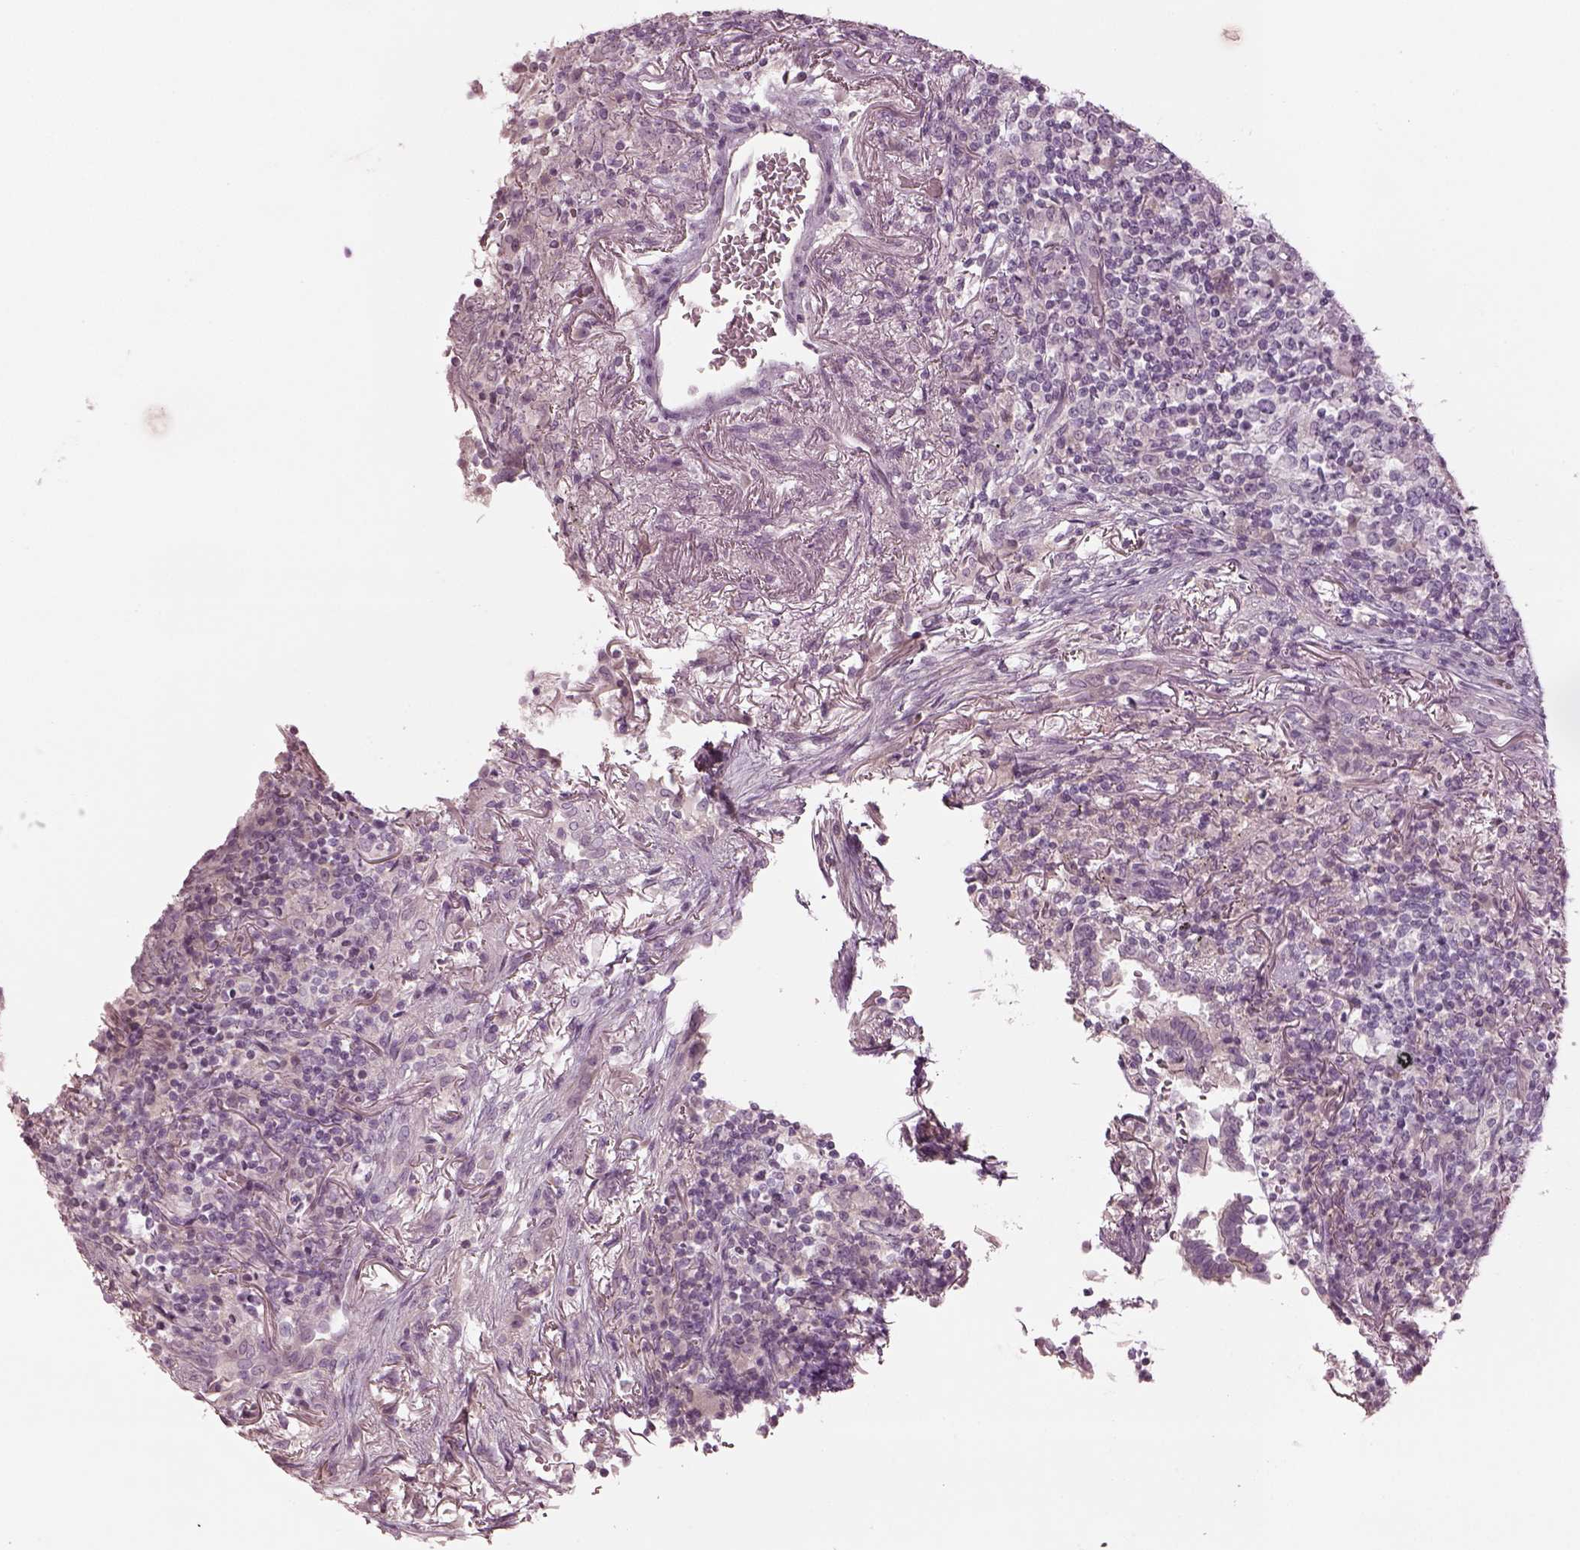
{"staining": {"intensity": "negative", "quantity": "none", "location": "none"}, "tissue": "lymphoma", "cell_type": "Tumor cells", "image_type": "cancer", "snomed": [{"axis": "morphology", "description": "Malignant lymphoma, non-Hodgkin's type, High grade"}, {"axis": "topography", "description": "Lung"}], "caption": "A high-resolution histopathology image shows immunohistochemistry staining of malignant lymphoma, non-Hodgkin's type (high-grade), which displays no significant expression in tumor cells.", "gene": "SPATA6L", "patient": {"sex": "male", "age": 79}}